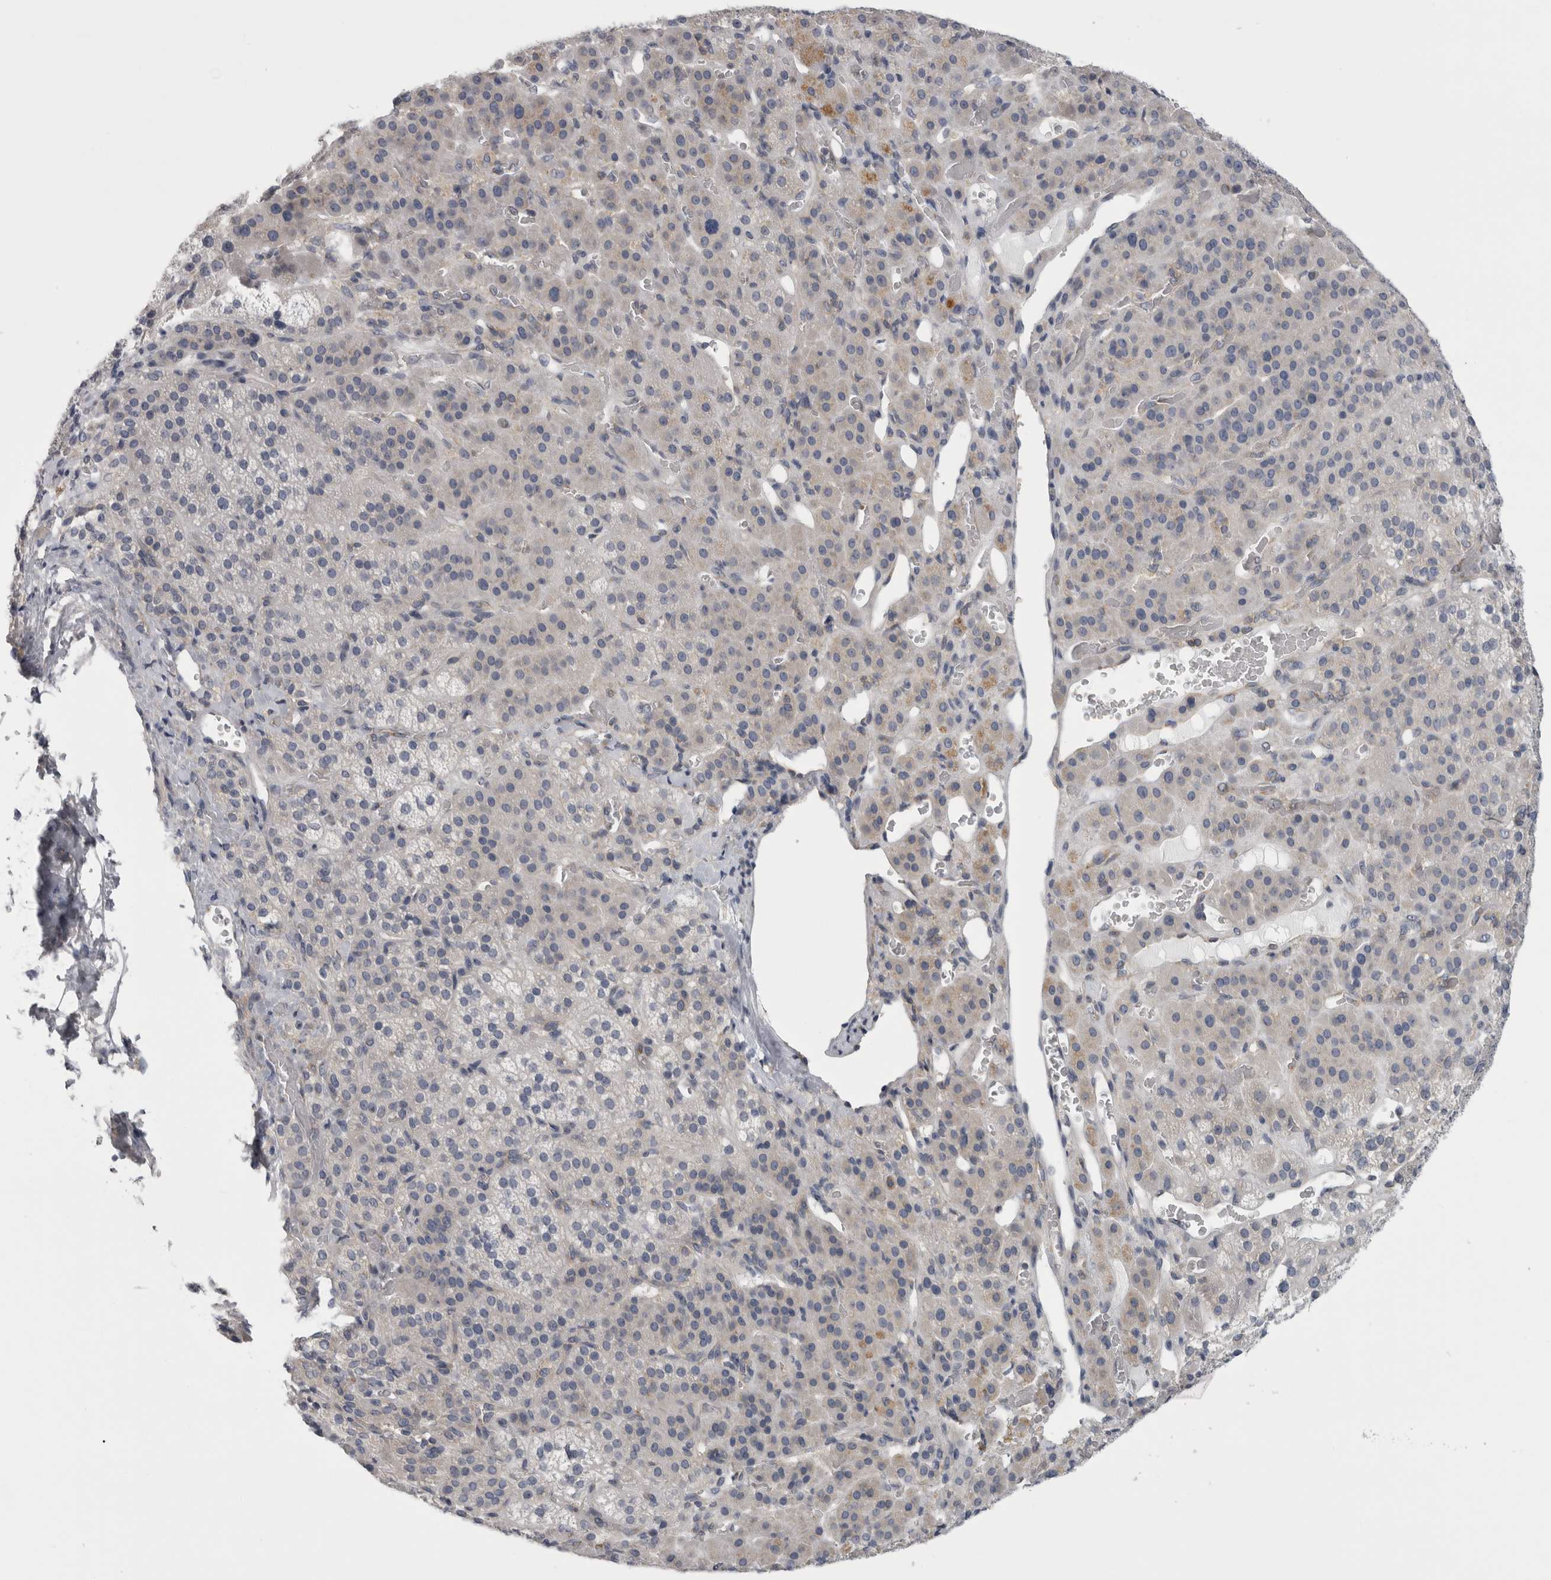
{"staining": {"intensity": "negative", "quantity": "none", "location": "none"}, "tissue": "adrenal gland", "cell_type": "Glandular cells", "image_type": "normal", "snomed": [{"axis": "morphology", "description": "Normal tissue, NOS"}, {"axis": "topography", "description": "Adrenal gland"}], "caption": "A high-resolution image shows IHC staining of normal adrenal gland, which displays no significant staining in glandular cells.", "gene": "PRRC2C", "patient": {"sex": "male", "age": 57}}